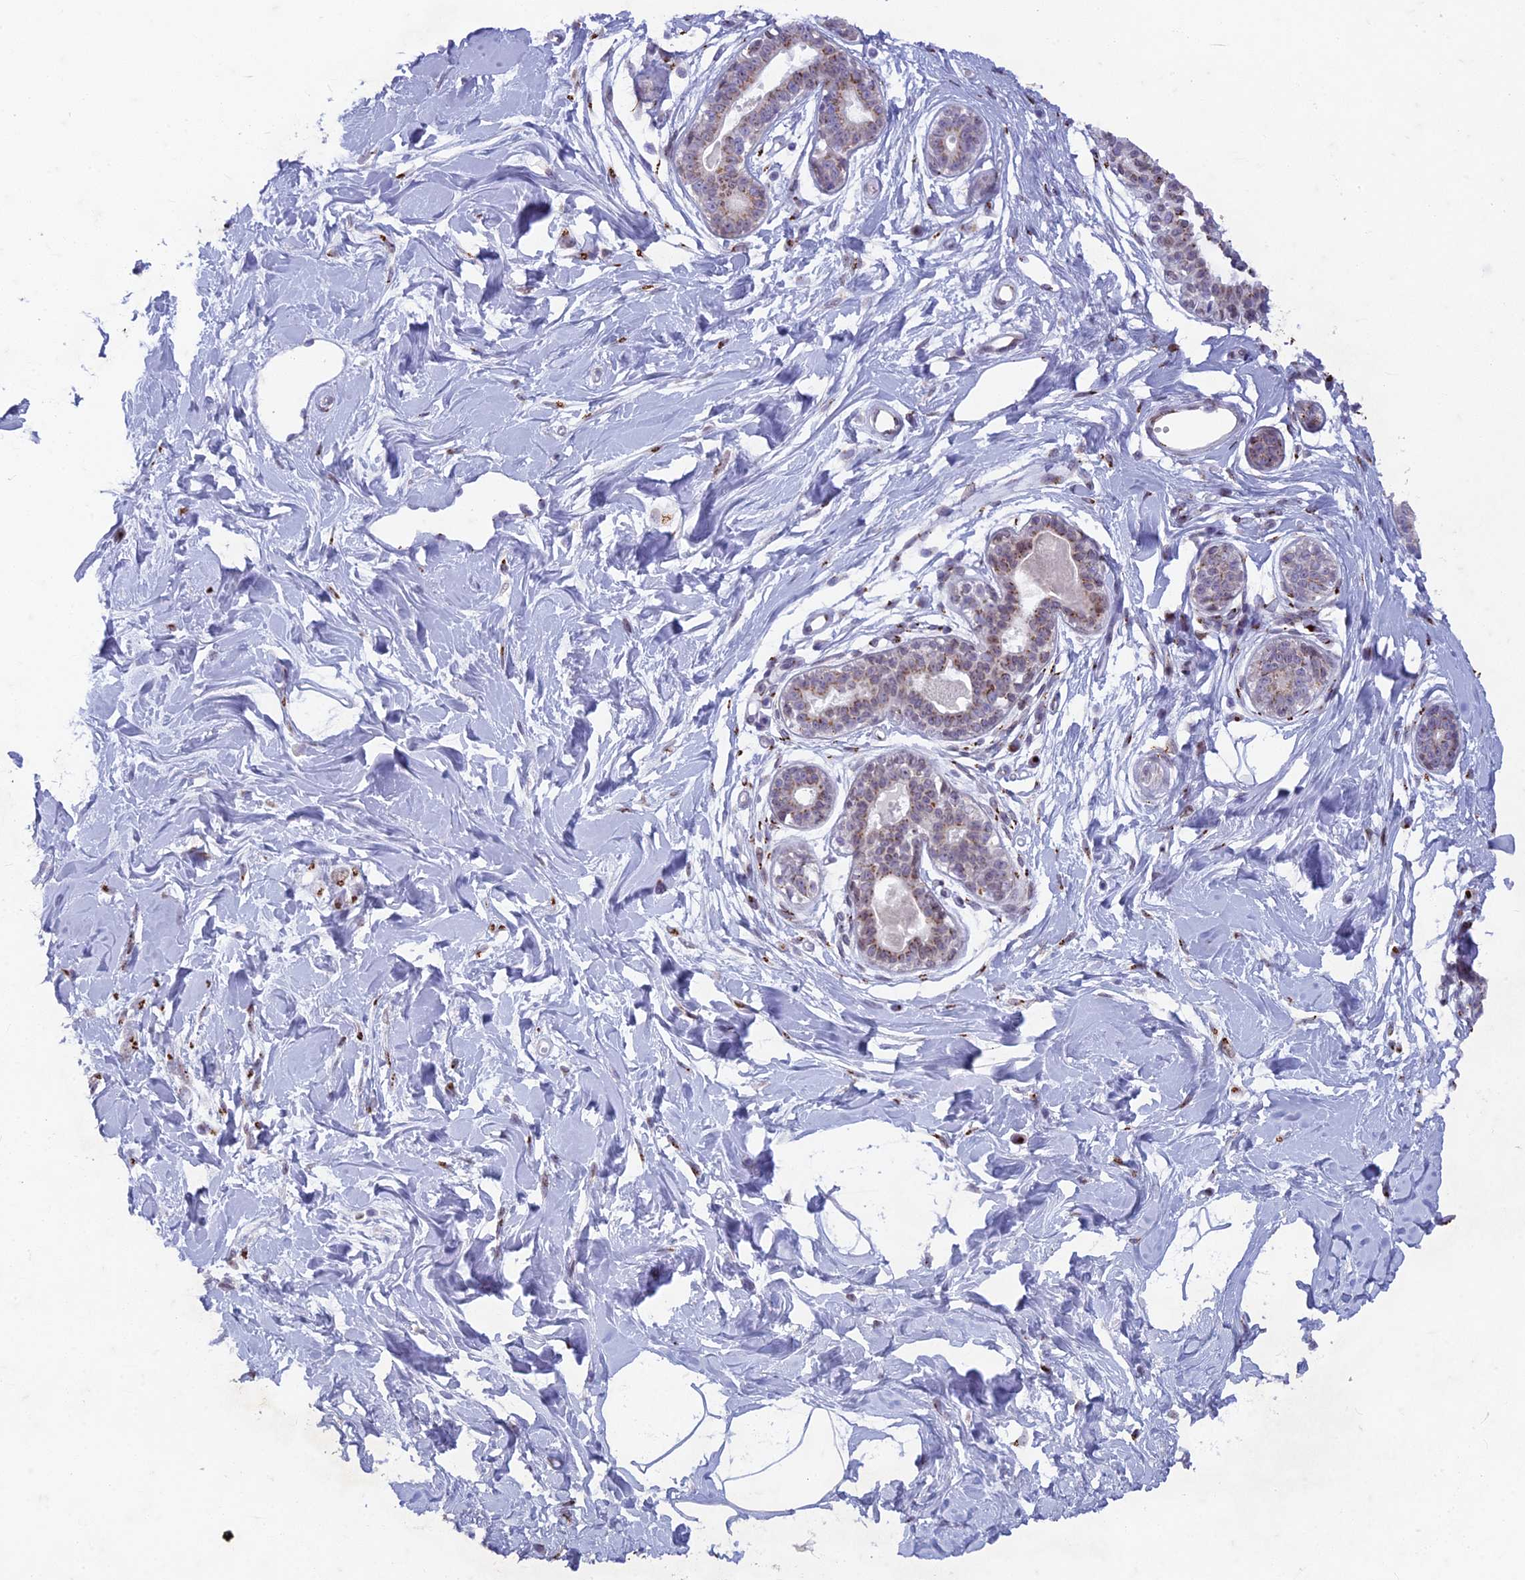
{"staining": {"intensity": "negative", "quantity": "none", "location": "none"}, "tissue": "breast", "cell_type": "Adipocytes", "image_type": "normal", "snomed": [{"axis": "morphology", "description": "Normal tissue, NOS"}, {"axis": "topography", "description": "Breast"}], "caption": "Benign breast was stained to show a protein in brown. There is no significant staining in adipocytes. Brightfield microscopy of immunohistochemistry stained with DAB (brown) and hematoxylin (blue), captured at high magnification.", "gene": "FAM3C", "patient": {"sex": "female", "age": 45}}